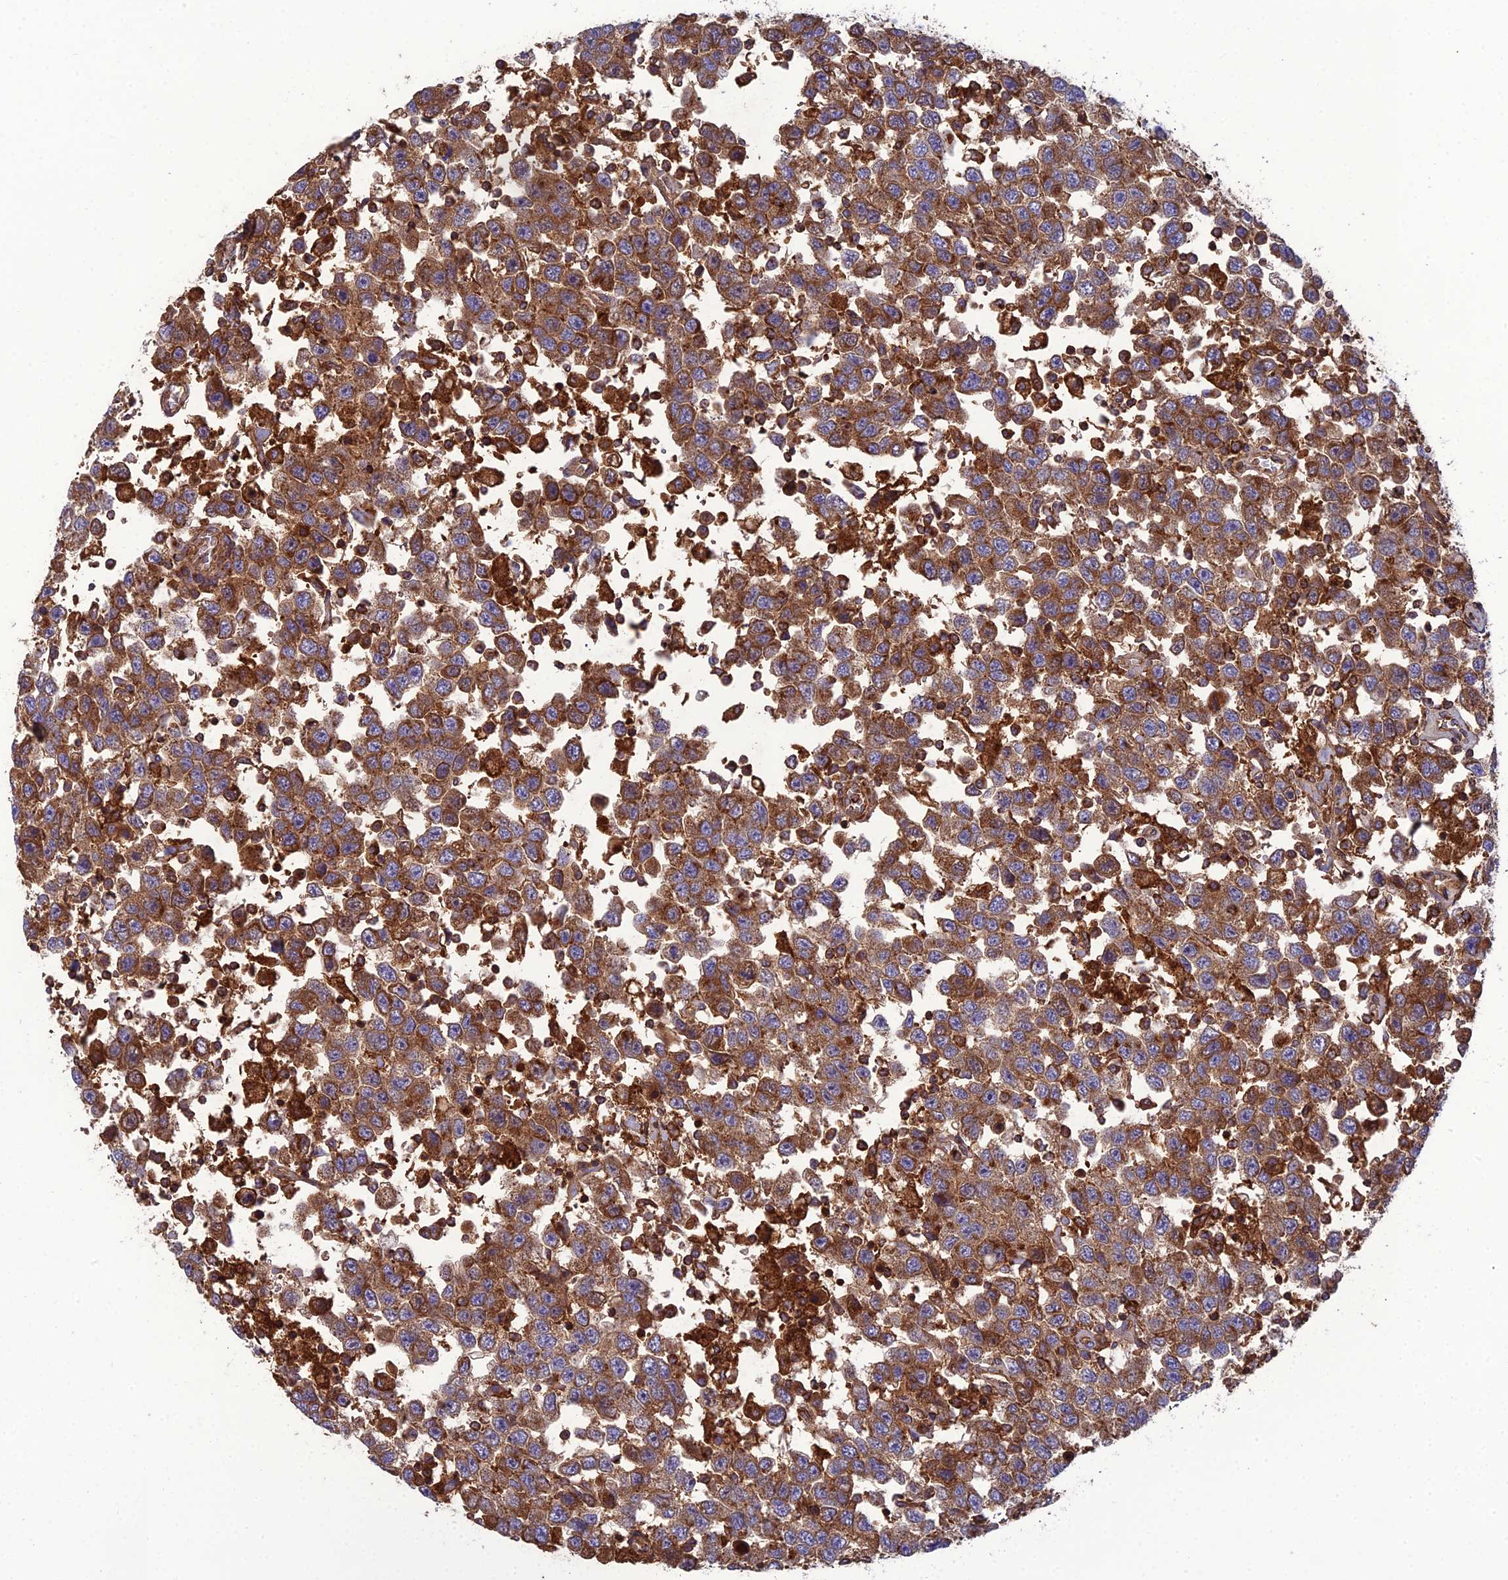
{"staining": {"intensity": "moderate", "quantity": ">75%", "location": "cytoplasmic/membranous"}, "tissue": "testis cancer", "cell_type": "Tumor cells", "image_type": "cancer", "snomed": [{"axis": "morphology", "description": "Seminoma, NOS"}, {"axis": "topography", "description": "Testis"}], "caption": "Protein staining of testis seminoma tissue exhibits moderate cytoplasmic/membranous expression in approximately >75% of tumor cells.", "gene": "LNPEP", "patient": {"sex": "male", "age": 41}}